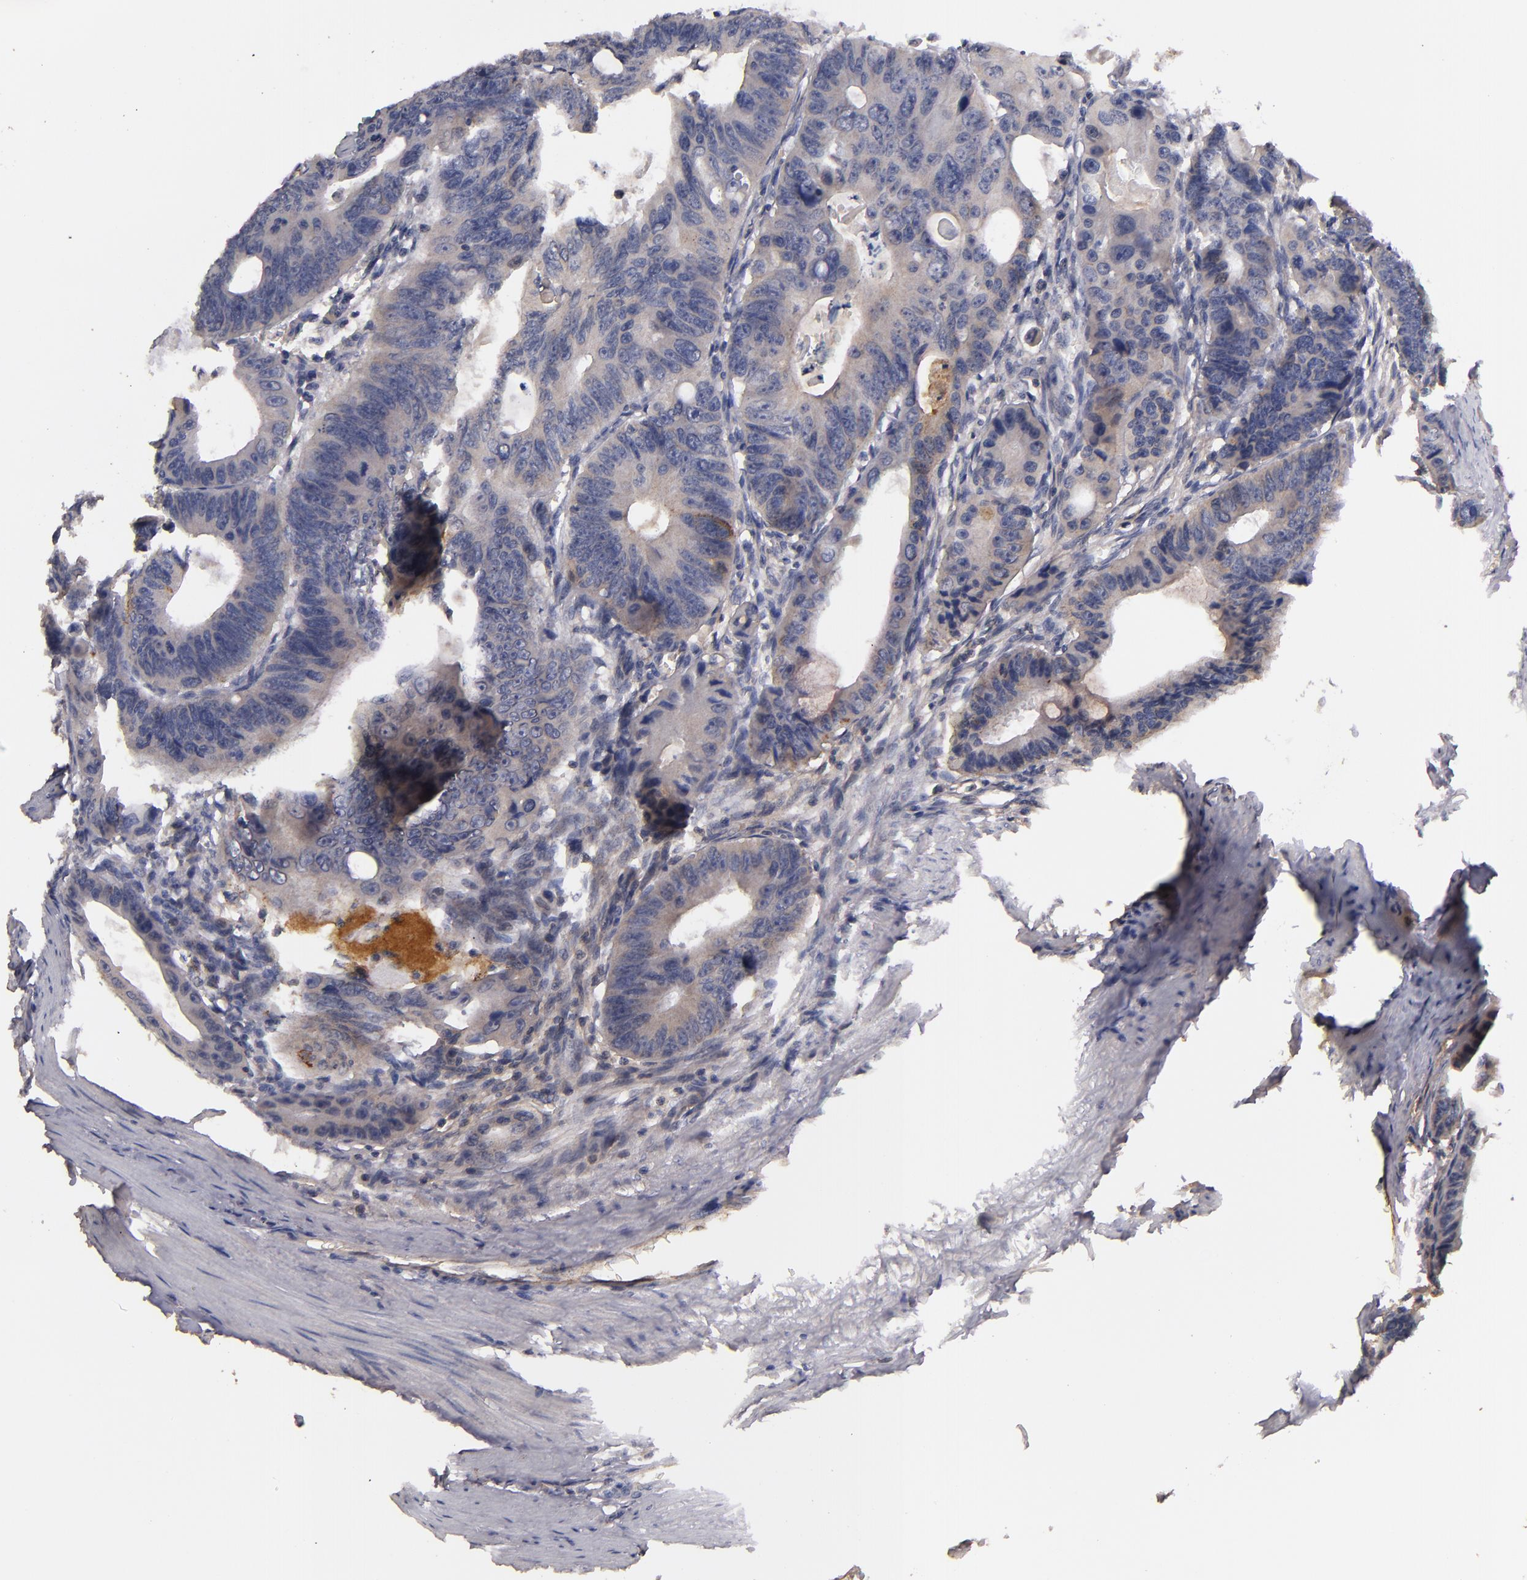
{"staining": {"intensity": "negative", "quantity": "none", "location": "none"}, "tissue": "colorectal cancer", "cell_type": "Tumor cells", "image_type": "cancer", "snomed": [{"axis": "morphology", "description": "Adenocarcinoma, NOS"}, {"axis": "topography", "description": "Colon"}], "caption": "DAB immunohistochemical staining of human colorectal cancer (adenocarcinoma) shows no significant positivity in tumor cells.", "gene": "MBL2", "patient": {"sex": "female", "age": 55}}